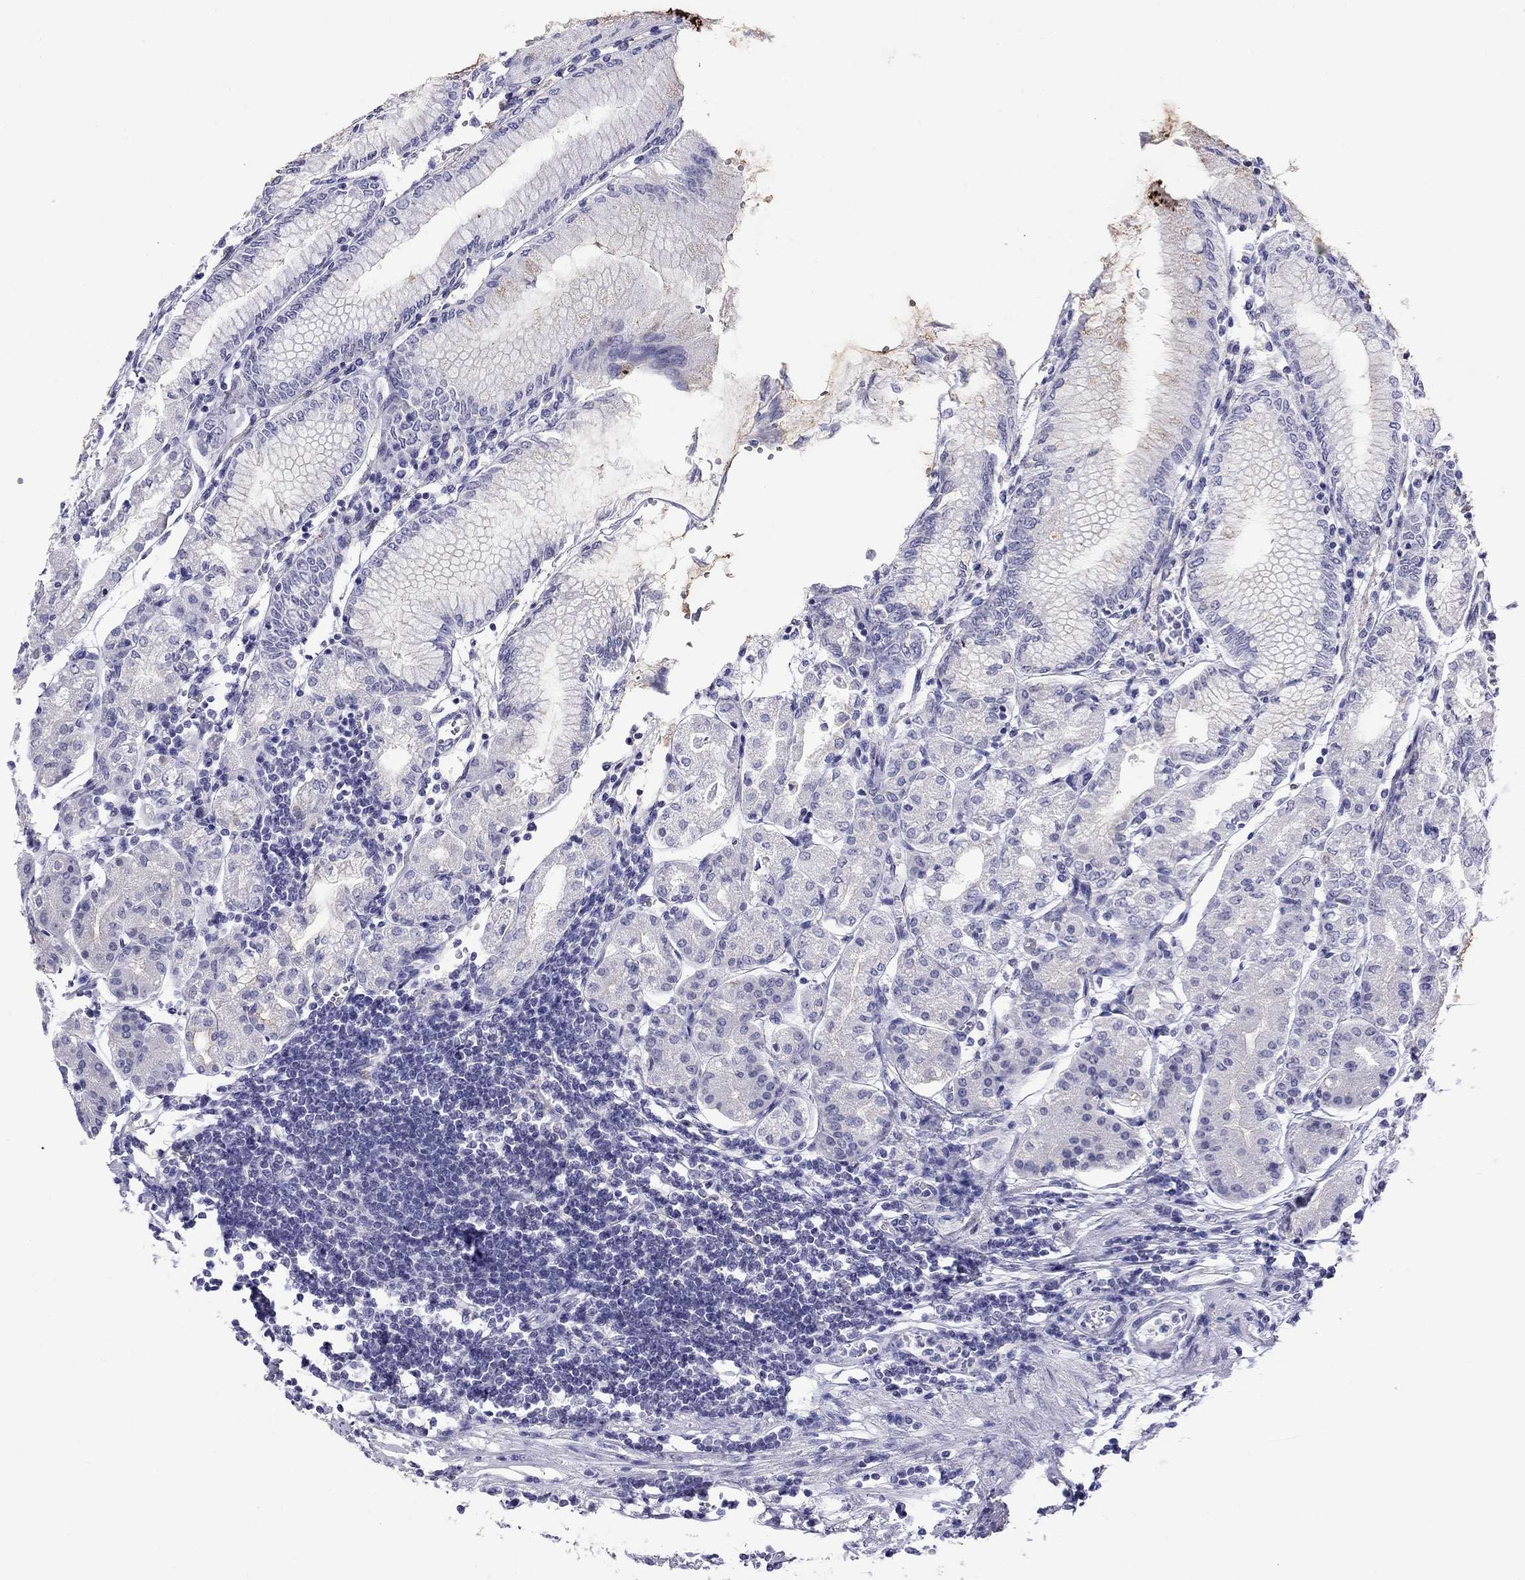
{"staining": {"intensity": "negative", "quantity": "none", "location": "none"}, "tissue": "stomach", "cell_type": "Glandular cells", "image_type": "normal", "snomed": [{"axis": "morphology", "description": "Normal tissue, NOS"}, {"axis": "topography", "description": "Skeletal muscle"}, {"axis": "topography", "description": "Stomach"}], "caption": "DAB (3,3'-diaminobenzidine) immunohistochemical staining of benign stomach displays no significant expression in glandular cells.", "gene": "MYMX", "patient": {"sex": "female", "age": 57}}